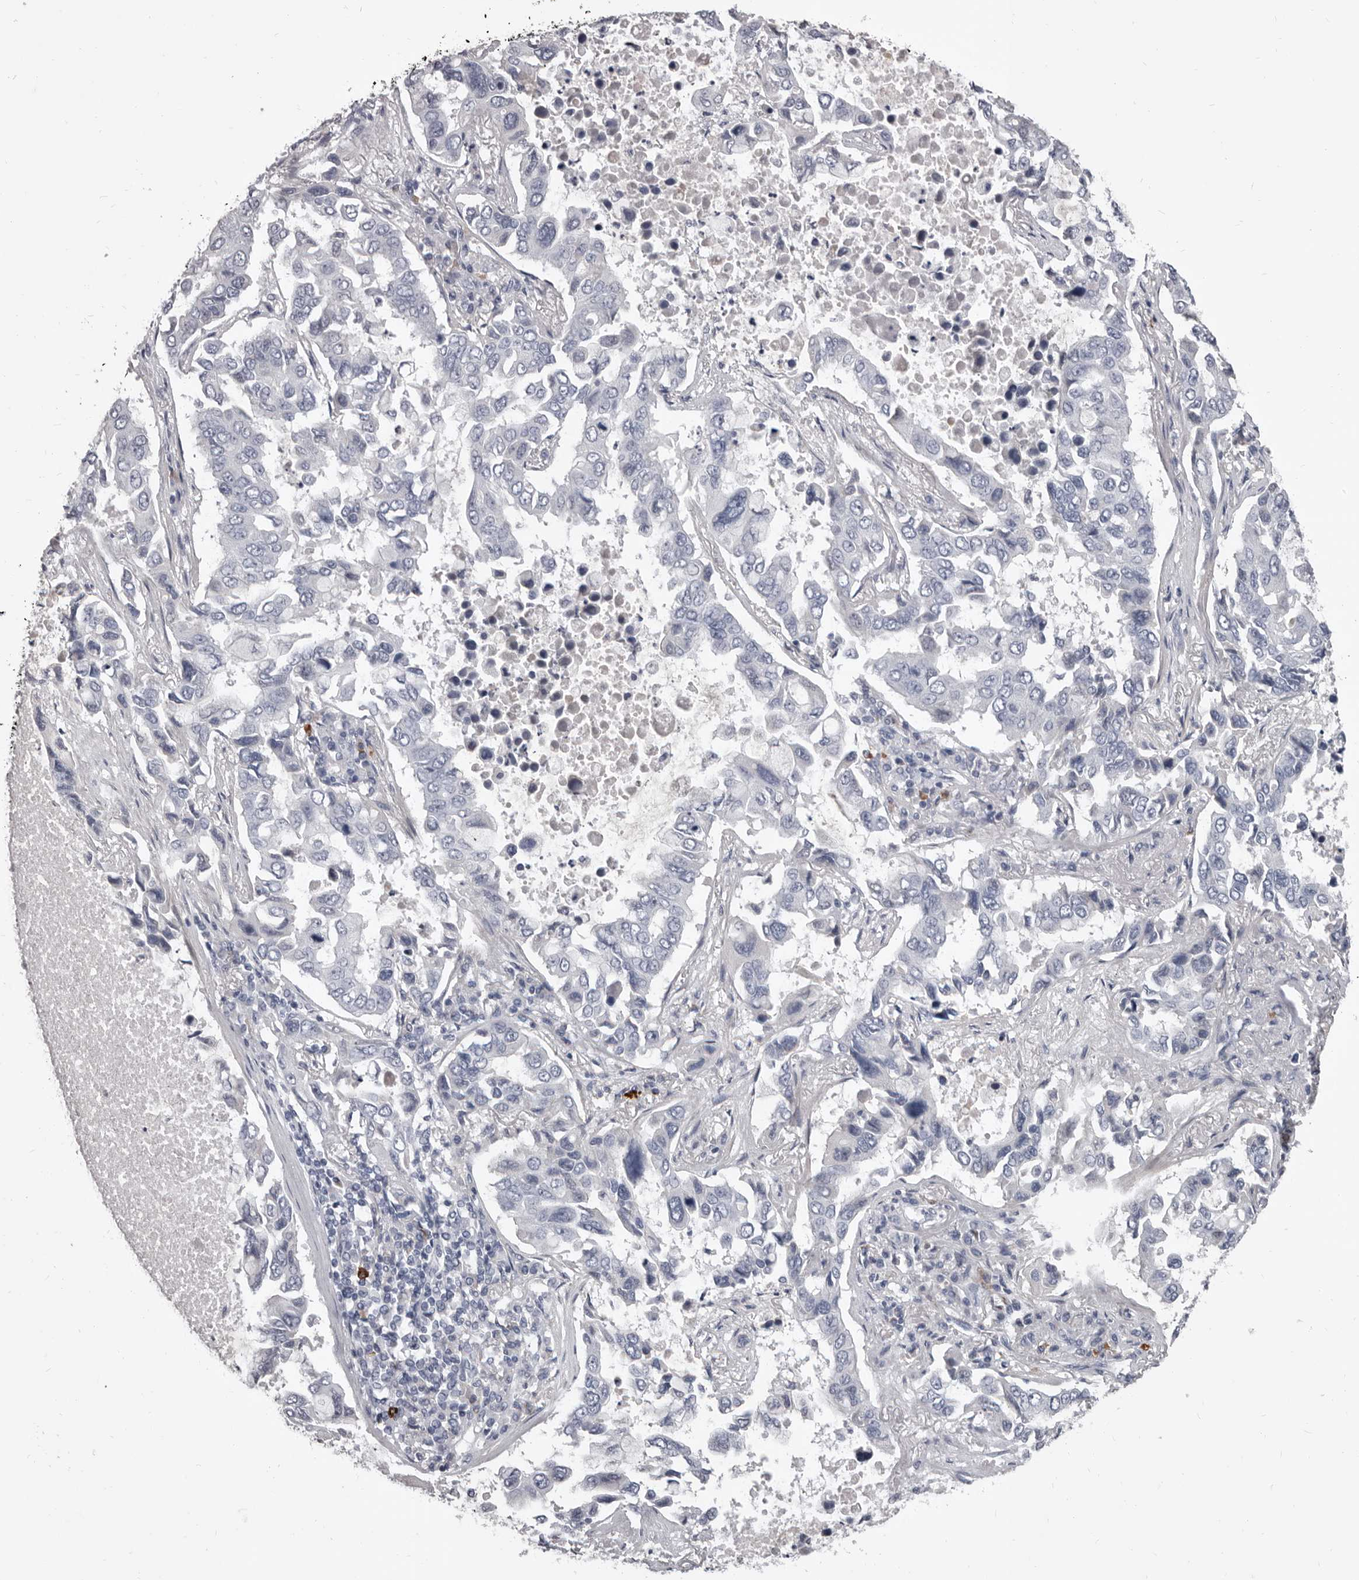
{"staining": {"intensity": "negative", "quantity": "none", "location": "none"}, "tissue": "lung cancer", "cell_type": "Tumor cells", "image_type": "cancer", "snomed": [{"axis": "morphology", "description": "Adenocarcinoma, NOS"}, {"axis": "topography", "description": "Lung"}], "caption": "High magnification brightfield microscopy of lung cancer stained with DAB (3,3'-diaminobenzidine) (brown) and counterstained with hematoxylin (blue): tumor cells show no significant staining.", "gene": "GZMH", "patient": {"sex": "male", "age": 64}}